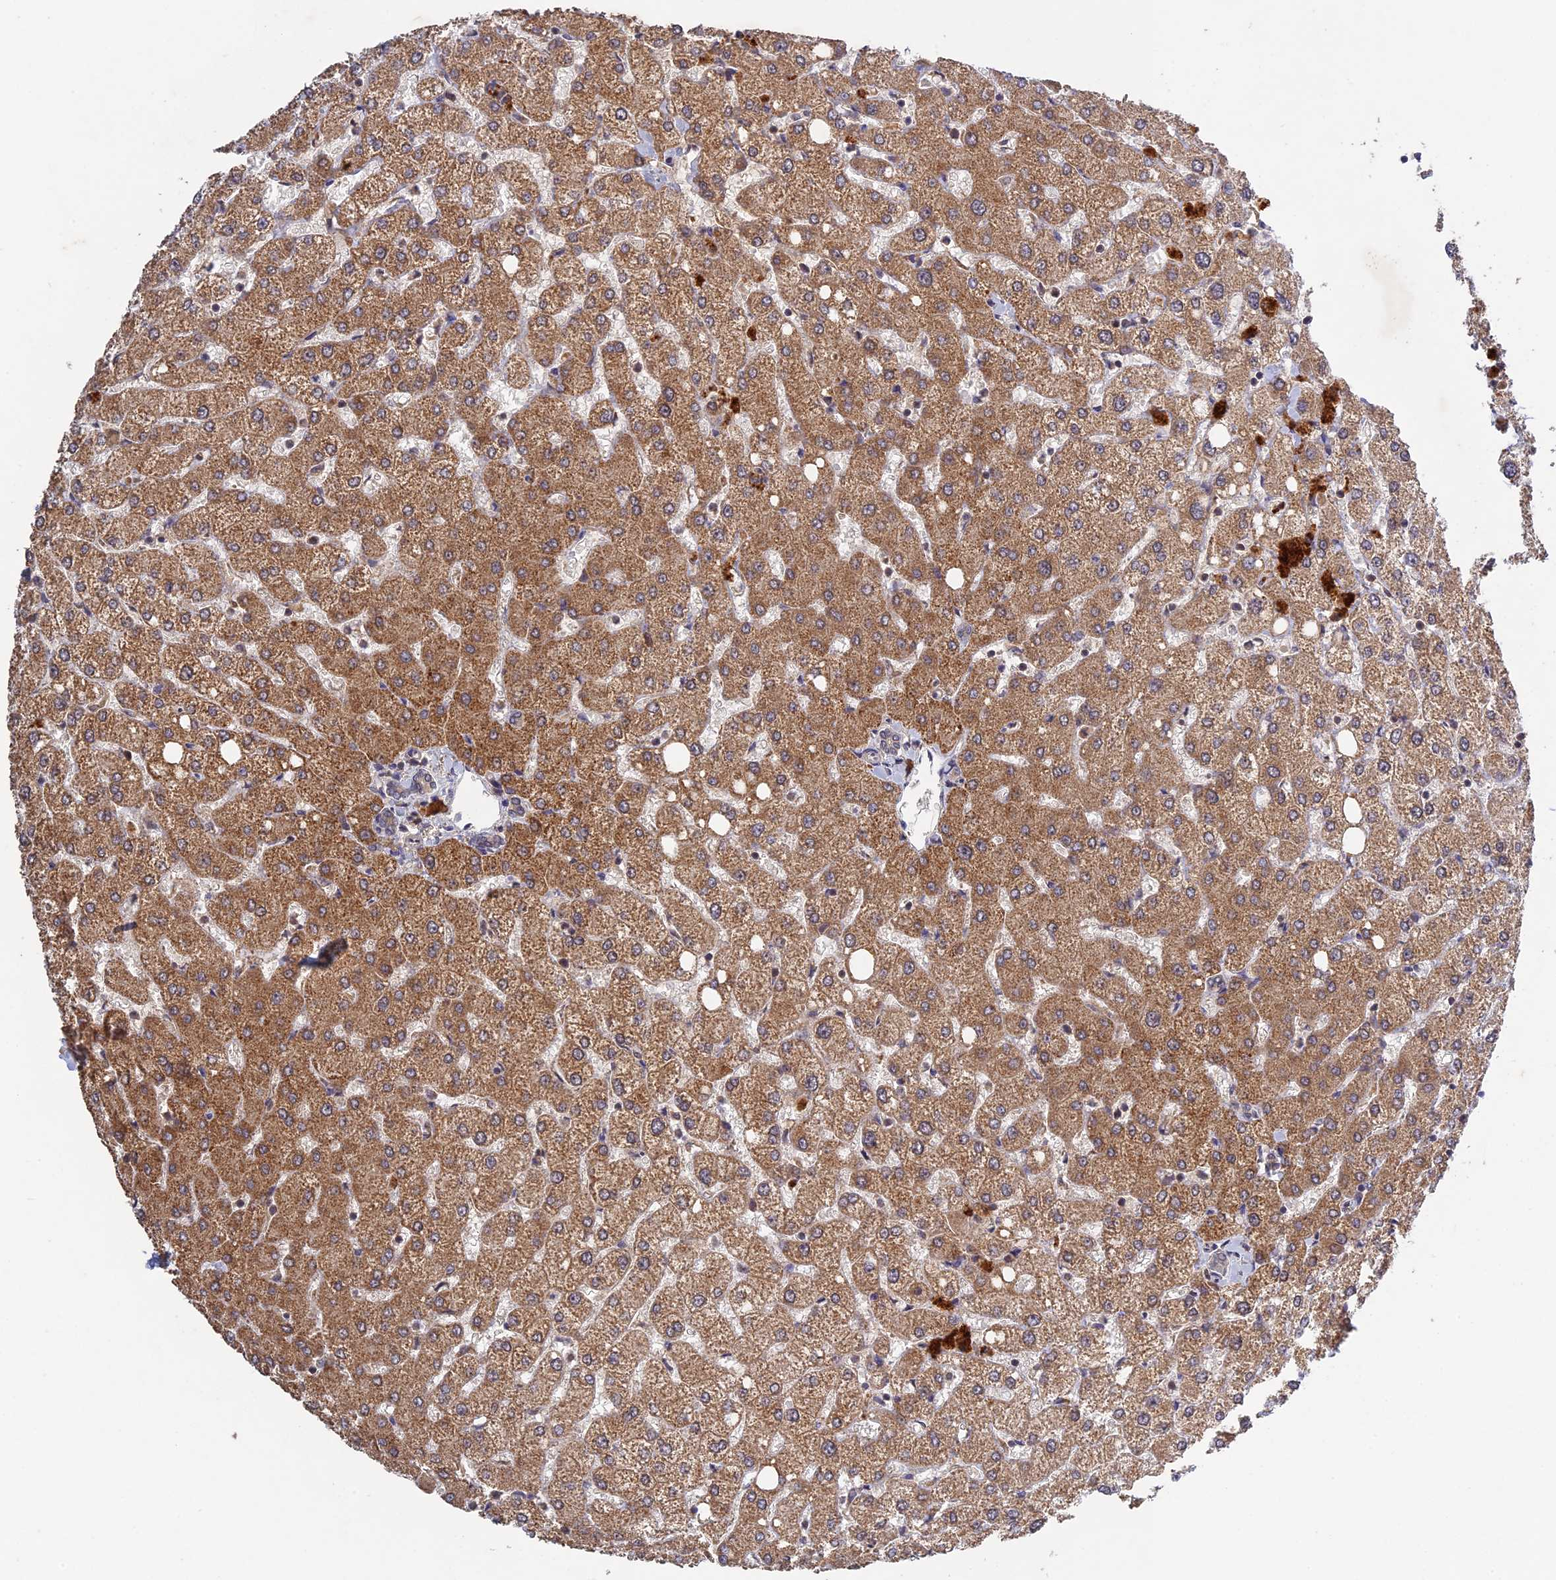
{"staining": {"intensity": "negative", "quantity": "none", "location": "none"}, "tissue": "liver", "cell_type": "Cholangiocytes", "image_type": "normal", "snomed": [{"axis": "morphology", "description": "Normal tissue, NOS"}, {"axis": "topography", "description": "Liver"}], "caption": "Immunohistochemistry image of unremarkable human liver stained for a protein (brown), which reveals no positivity in cholangiocytes. (Stains: DAB (3,3'-diaminobenzidine) immunohistochemistry (IHC) with hematoxylin counter stain, Microscopy: brightfield microscopy at high magnification).", "gene": "RAB15", "patient": {"sex": "female", "age": 54}}